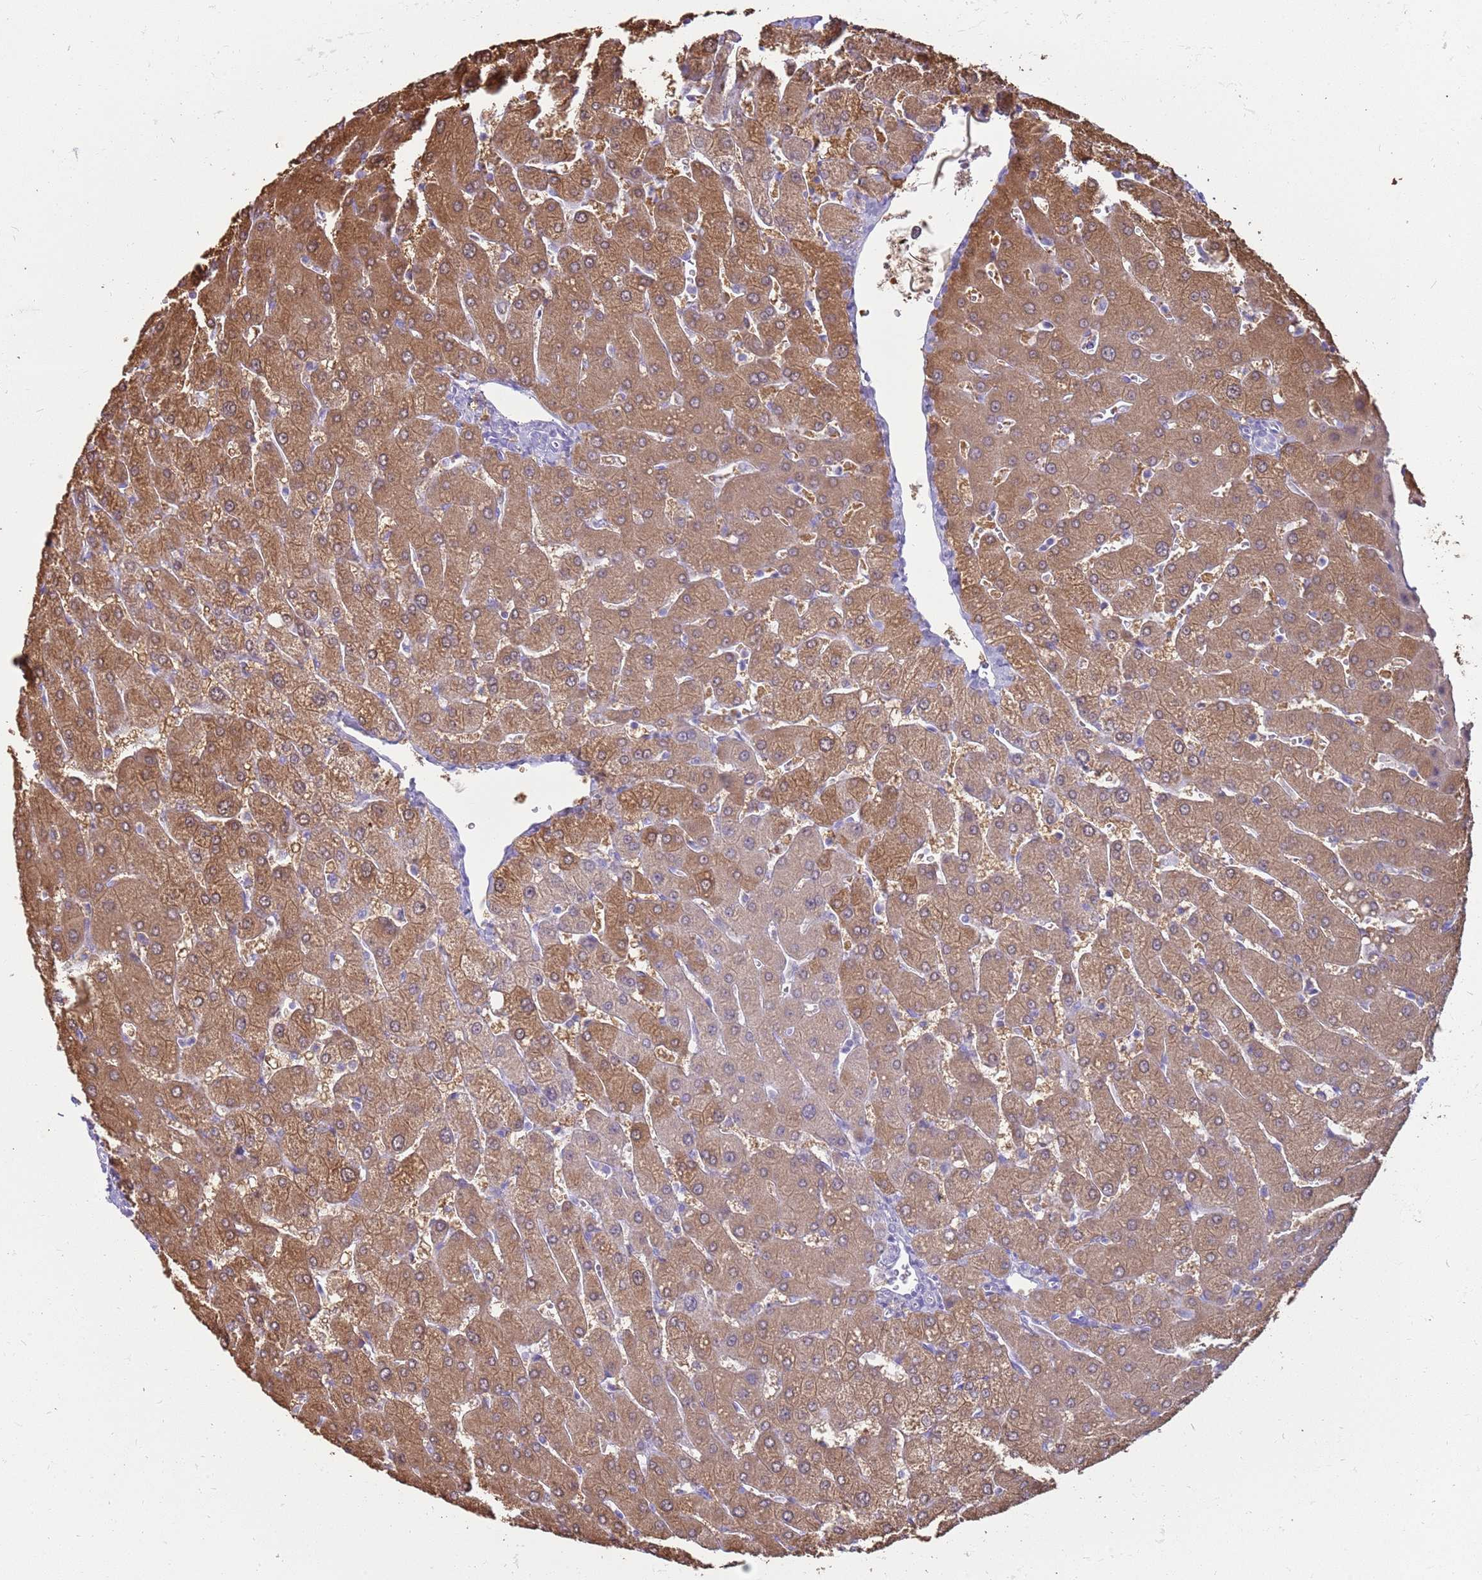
{"staining": {"intensity": "negative", "quantity": "none", "location": "none"}, "tissue": "liver", "cell_type": "Cholangiocytes", "image_type": "normal", "snomed": [{"axis": "morphology", "description": "Normal tissue, NOS"}, {"axis": "topography", "description": "Liver"}], "caption": "DAB (3,3'-diaminobenzidine) immunohistochemical staining of unremarkable liver exhibits no significant expression in cholangiocytes. (DAB immunohistochemistry (IHC), high magnification).", "gene": "ENSG00000271254", "patient": {"sex": "male", "age": 55}}